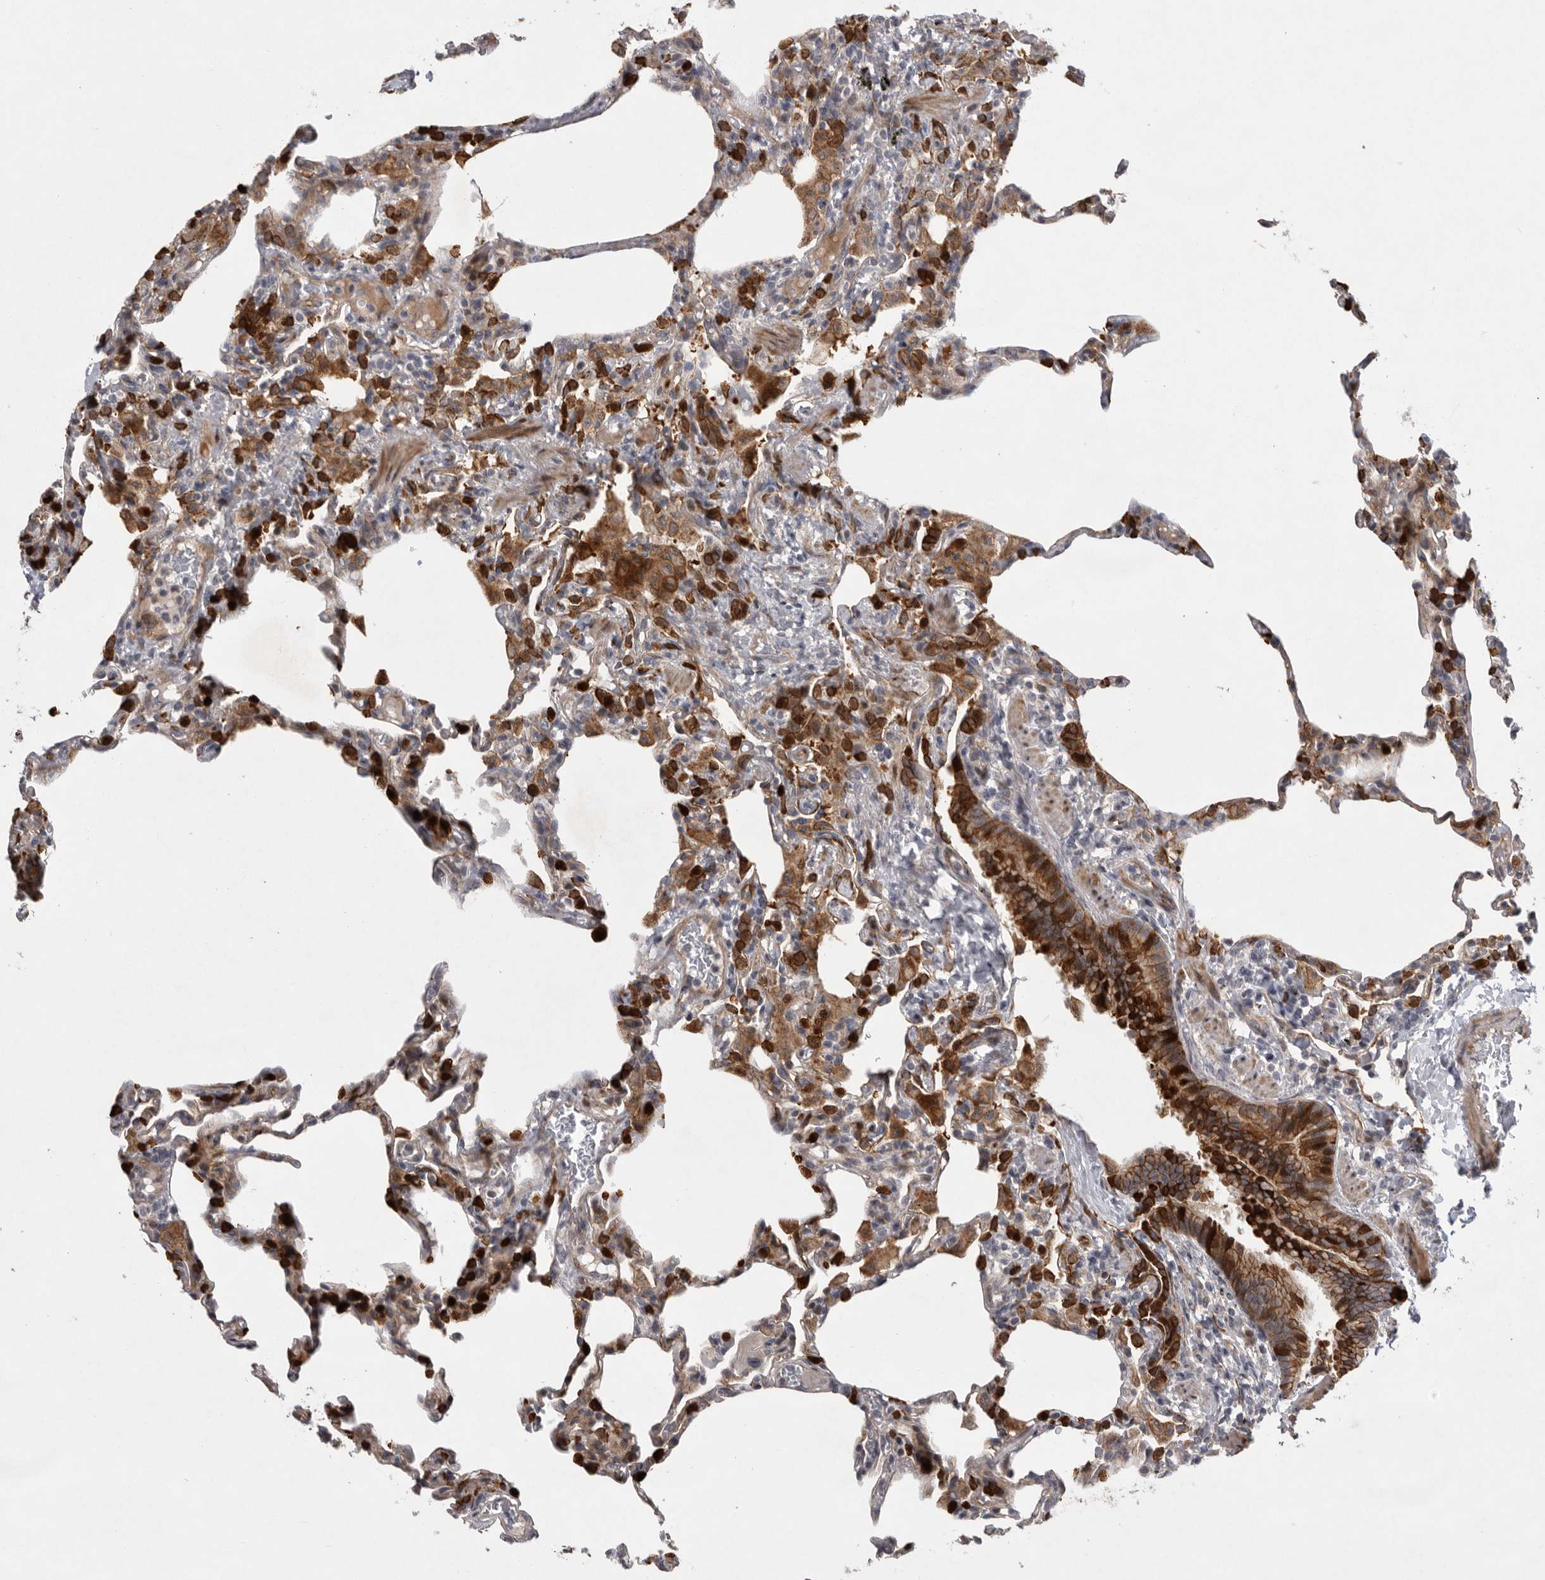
{"staining": {"intensity": "strong", "quantity": "<25%", "location": "cytoplasmic/membranous"}, "tissue": "lung", "cell_type": "Alveolar cells", "image_type": "normal", "snomed": [{"axis": "morphology", "description": "Normal tissue, NOS"}, {"axis": "topography", "description": "Lung"}], "caption": "Unremarkable lung was stained to show a protein in brown. There is medium levels of strong cytoplasmic/membranous staining in about <25% of alveolar cells.", "gene": "MPDZ", "patient": {"sex": "male", "age": 20}}